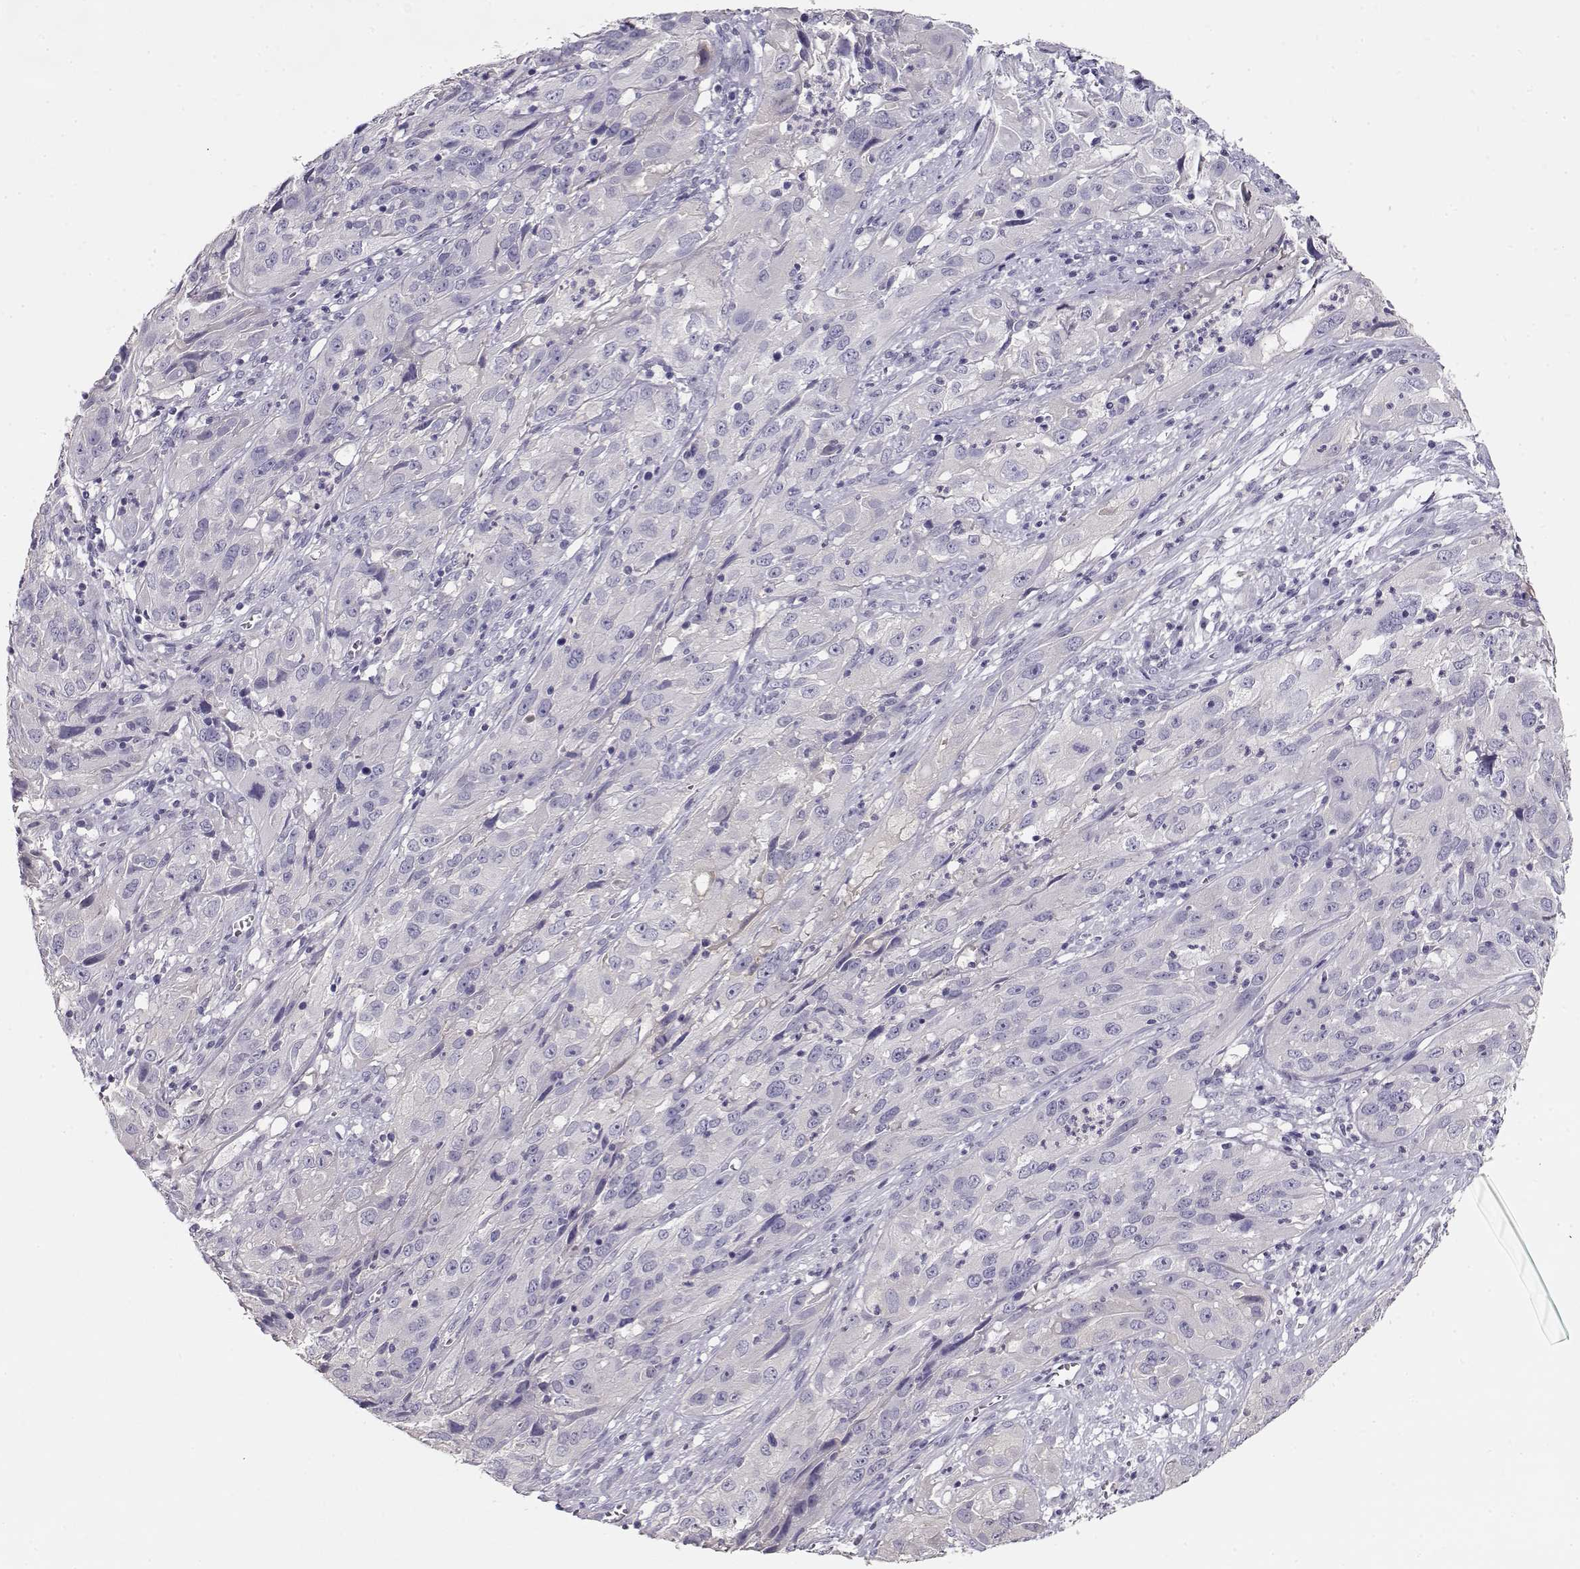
{"staining": {"intensity": "negative", "quantity": "none", "location": "none"}, "tissue": "cervical cancer", "cell_type": "Tumor cells", "image_type": "cancer", "snomed": [{"axis": "morphology", "description": "Squamous cell carcinoma, NOS"}, {"axis": "topography", "description": "Cervix"}], "caption": "This is an IHC image of squamous cell carcinoma (cervical). There is no positivity in tumor cells.", "gene": "NDRG4", "patient": {"sex": "female", "age": 32}}